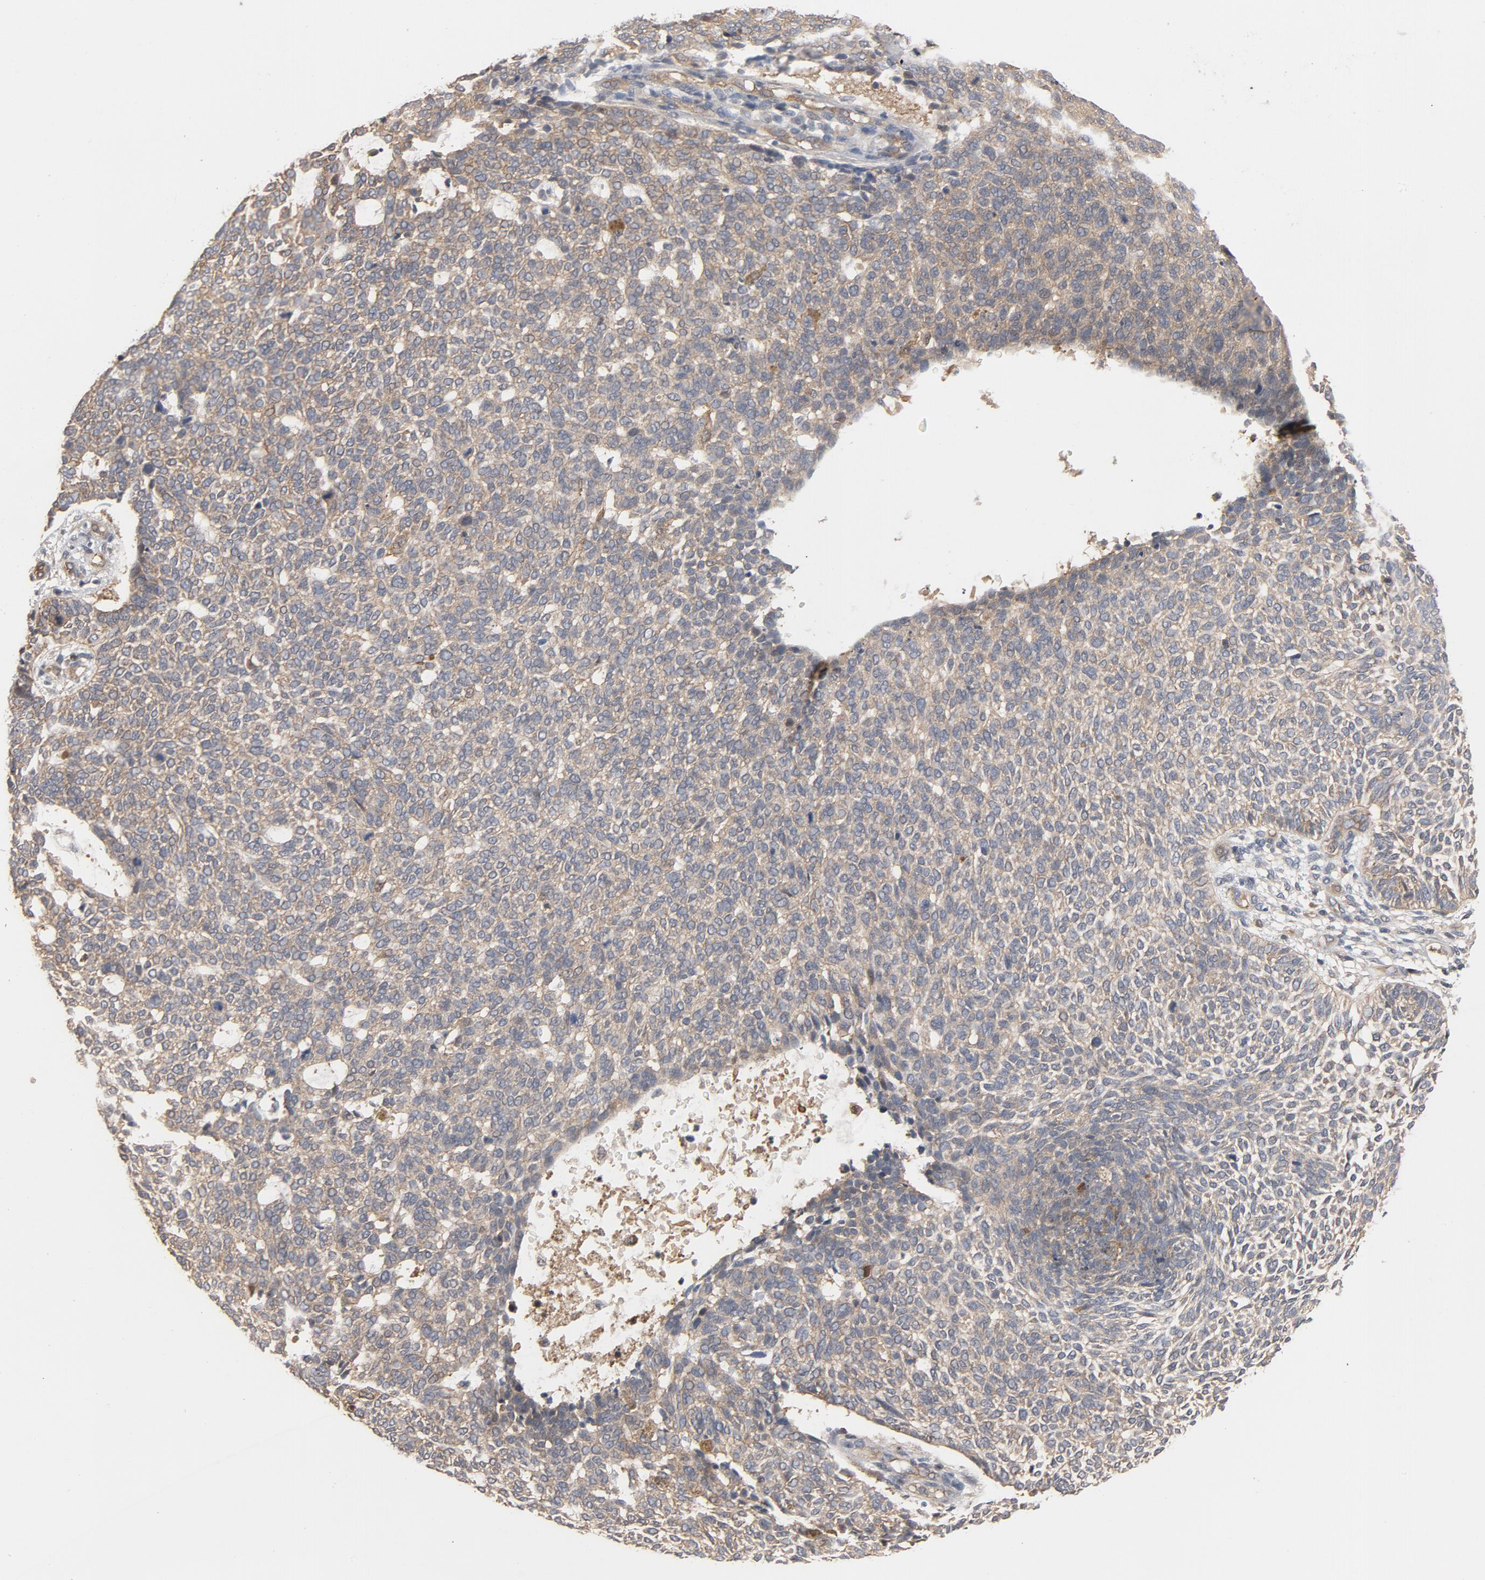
{"staining": {"intensity": "weak", "quantity": ">75%", "location": "cytoplasmic/membranous"}, "tissue": "skin cancer", "cell_type": "Tumor cells", "image_type": "cancer", "snomed": [{"axis": "morphology", "description": "Normal tissue, NOS"}, {"axis": "morphology", "description": "Basal cell carcinoma"}, {"axis": "topography", "description": "Skin"}], "caption": "This is a photomicrograph of immunohistochemistry staining of skin cancer (basal cell carcinoma), which shows weak positivity in the cytoplasmic/membranous of tumor cells.", "gene": "PITPNM2", "patient": {"sex": "male", "age": 87}}